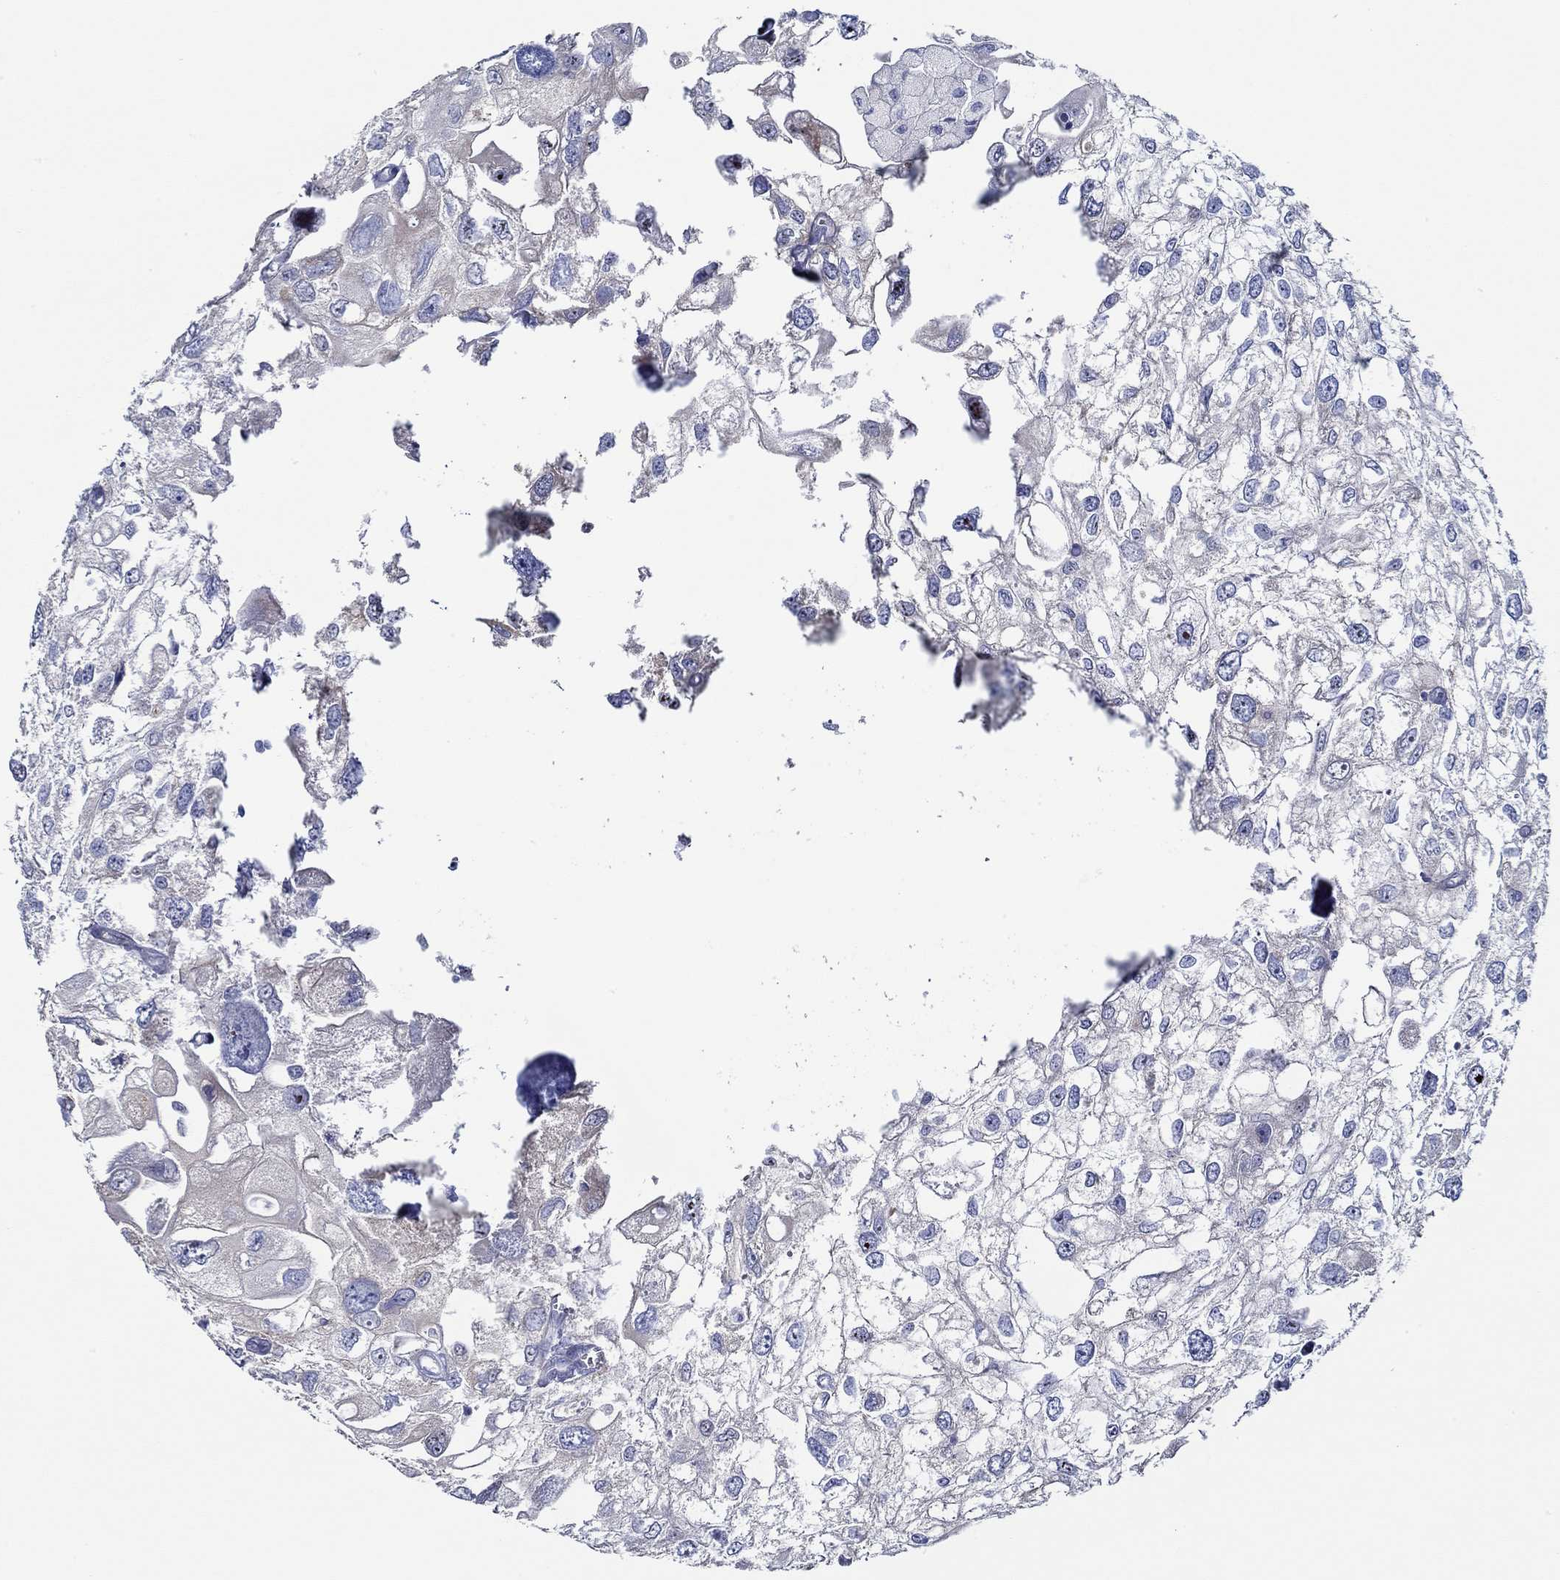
{"staining": {"intensity": "negative", "quantity": "none", "location": "none"}, "tissue": "urothelial cancer", "cell_type": "Tumor cells", "image_type": "cancer", "snomed": [{"axis": "morphology", "description": "Urothelial carcinoma, High grade"}, {"axis": "topography", "description": "Urinary bladder"}], "caption": "The micrograph demonstrates no significant staining in tumor cells of urothelial carcinoma (high-grade). (DAB (3,3'-diaminobenzidine) IHC, high magnification).", "gene": "SLC27A3", "patient": {"sex": "male", "age": 59}}